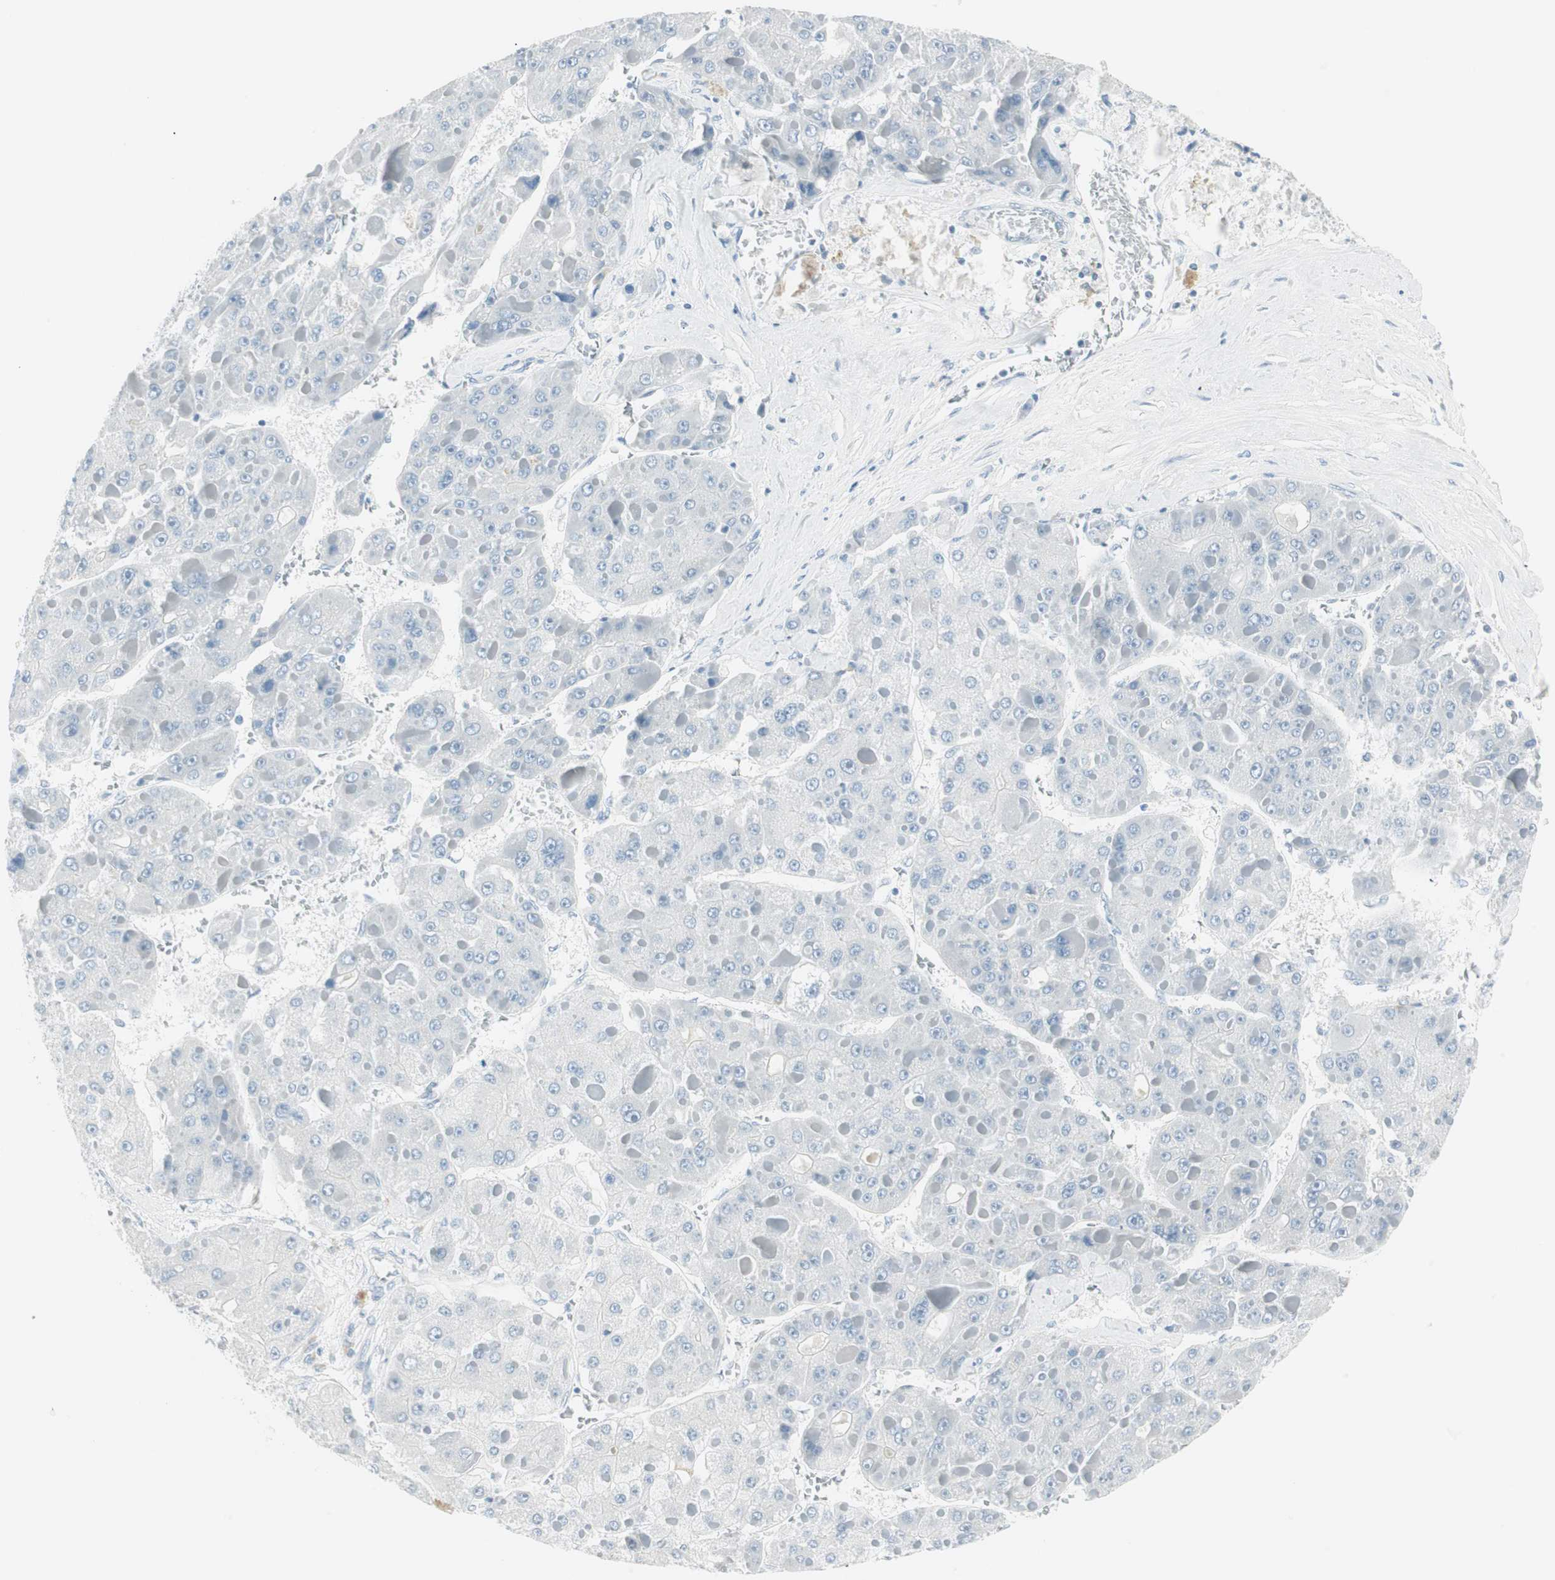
{"staining": {"intensity": "negative", "quantity": "none", "location": "none"}, "tissue": "liver cancer", "cell_type": "Tumor cells", "image_type": "cancer", "snomed": [{"axis": "morphology", "description": "Carcinoma, Hepatocellular, NOS"}, {"axis": "topography", "description": "Liver"}], "caption": "Tumor cells are negative for protein expression in human liver cancer (hepatocellular carcinoma). (DAB (3,3'-diaminobenzidine) immunohistochemistry, high magnification).", "gene": "ITLN2", "patient": {"sex": "female", "age": 73}}